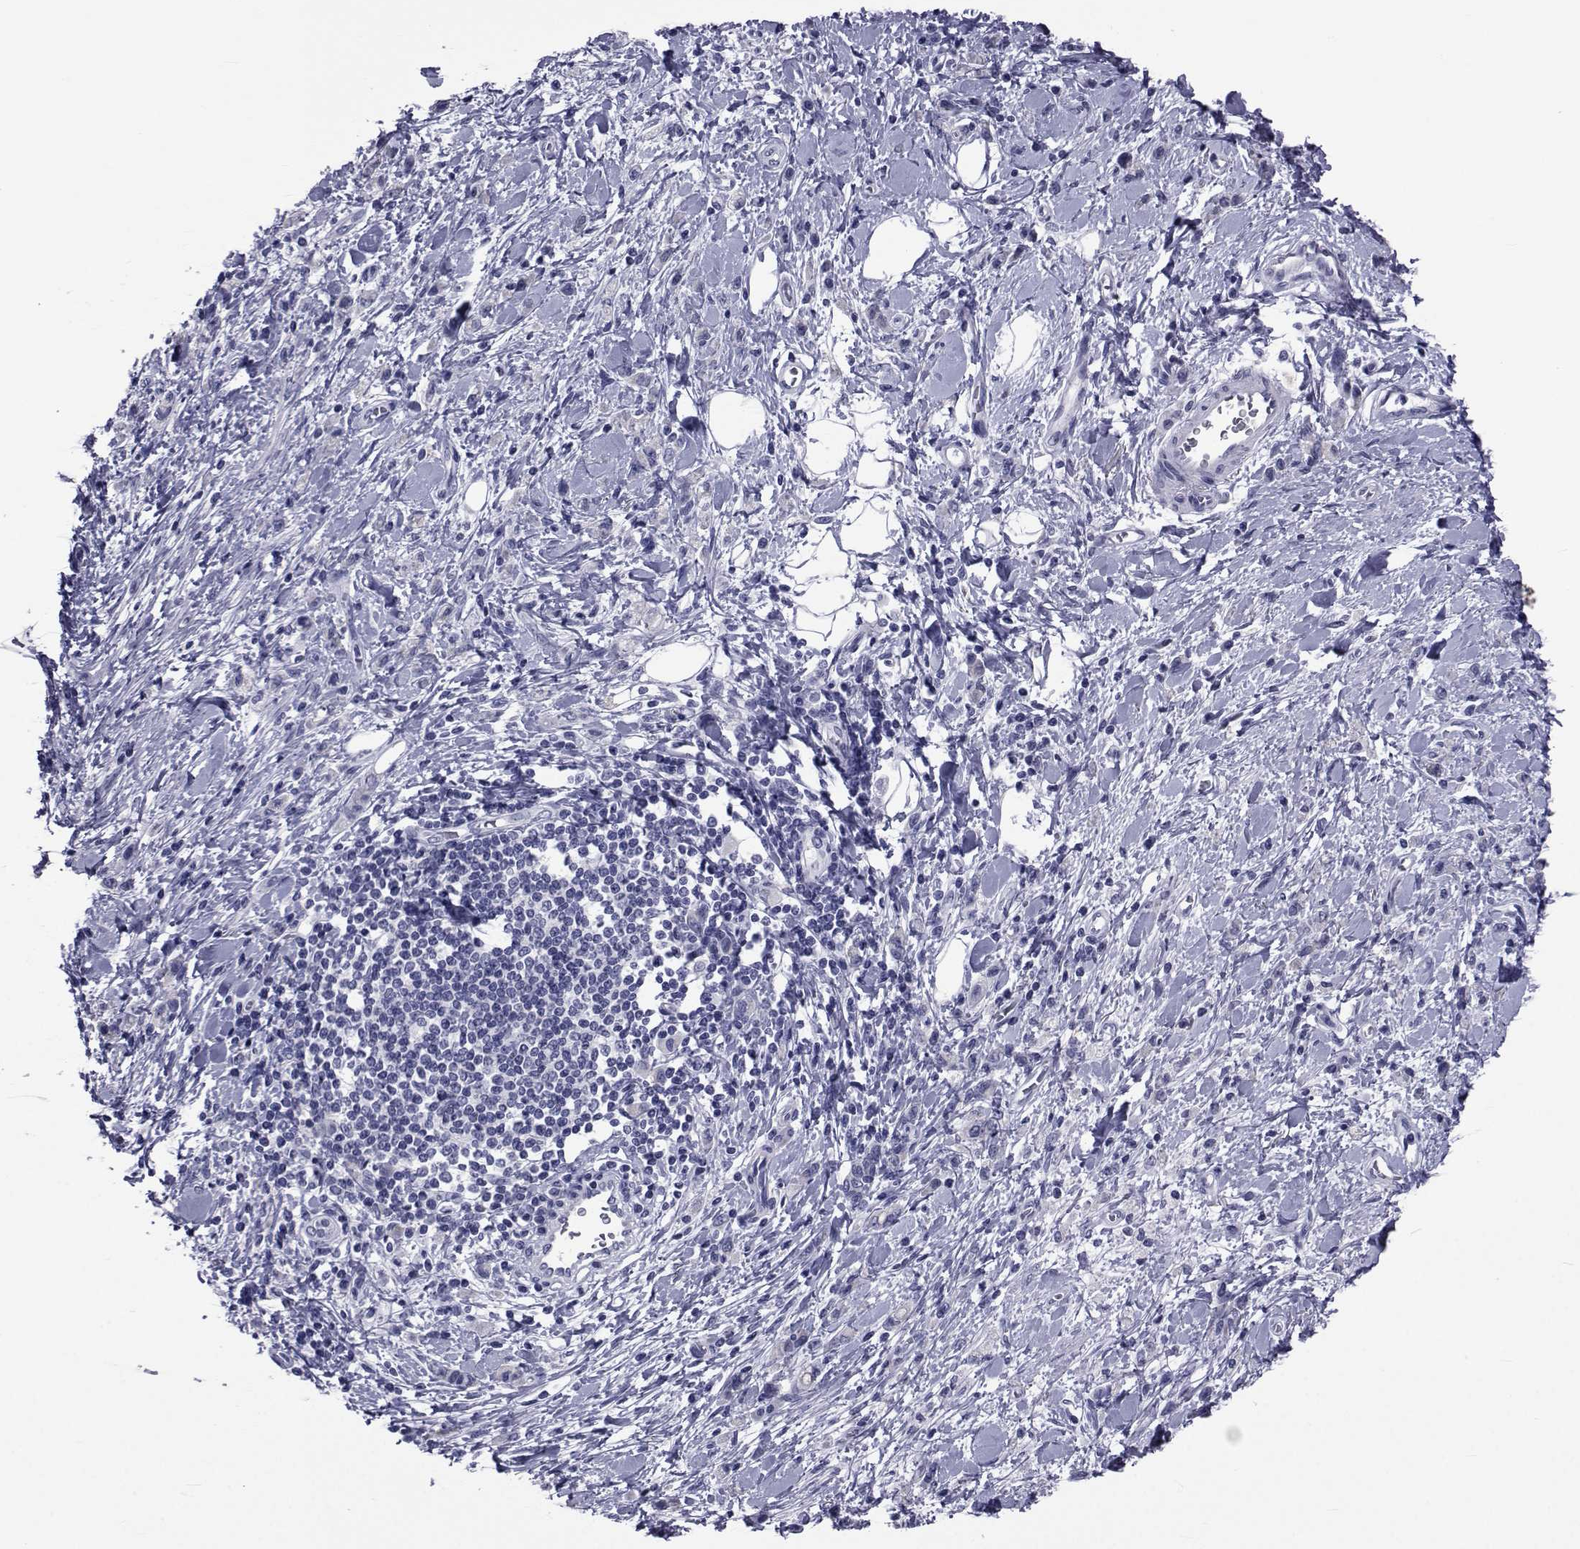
{"staining": {"intensity": "negative", "quantity": "none", "location": "none"}, "tissue": "stomach cancer", "cell_type": "Tumor cells", "image_type": "cancer", "snomed": [{"axis": "morphology", "description": "Adenocarcinoma, NOS"}, {"axis": "topography", "description": "Stomach"}], "caption": "IHC of human stomach cancer (adenocarcinoma) displays no positivity in tumor cells.", "gene": "GKAP1", "patient": {"sex": "male", "age": 77}}